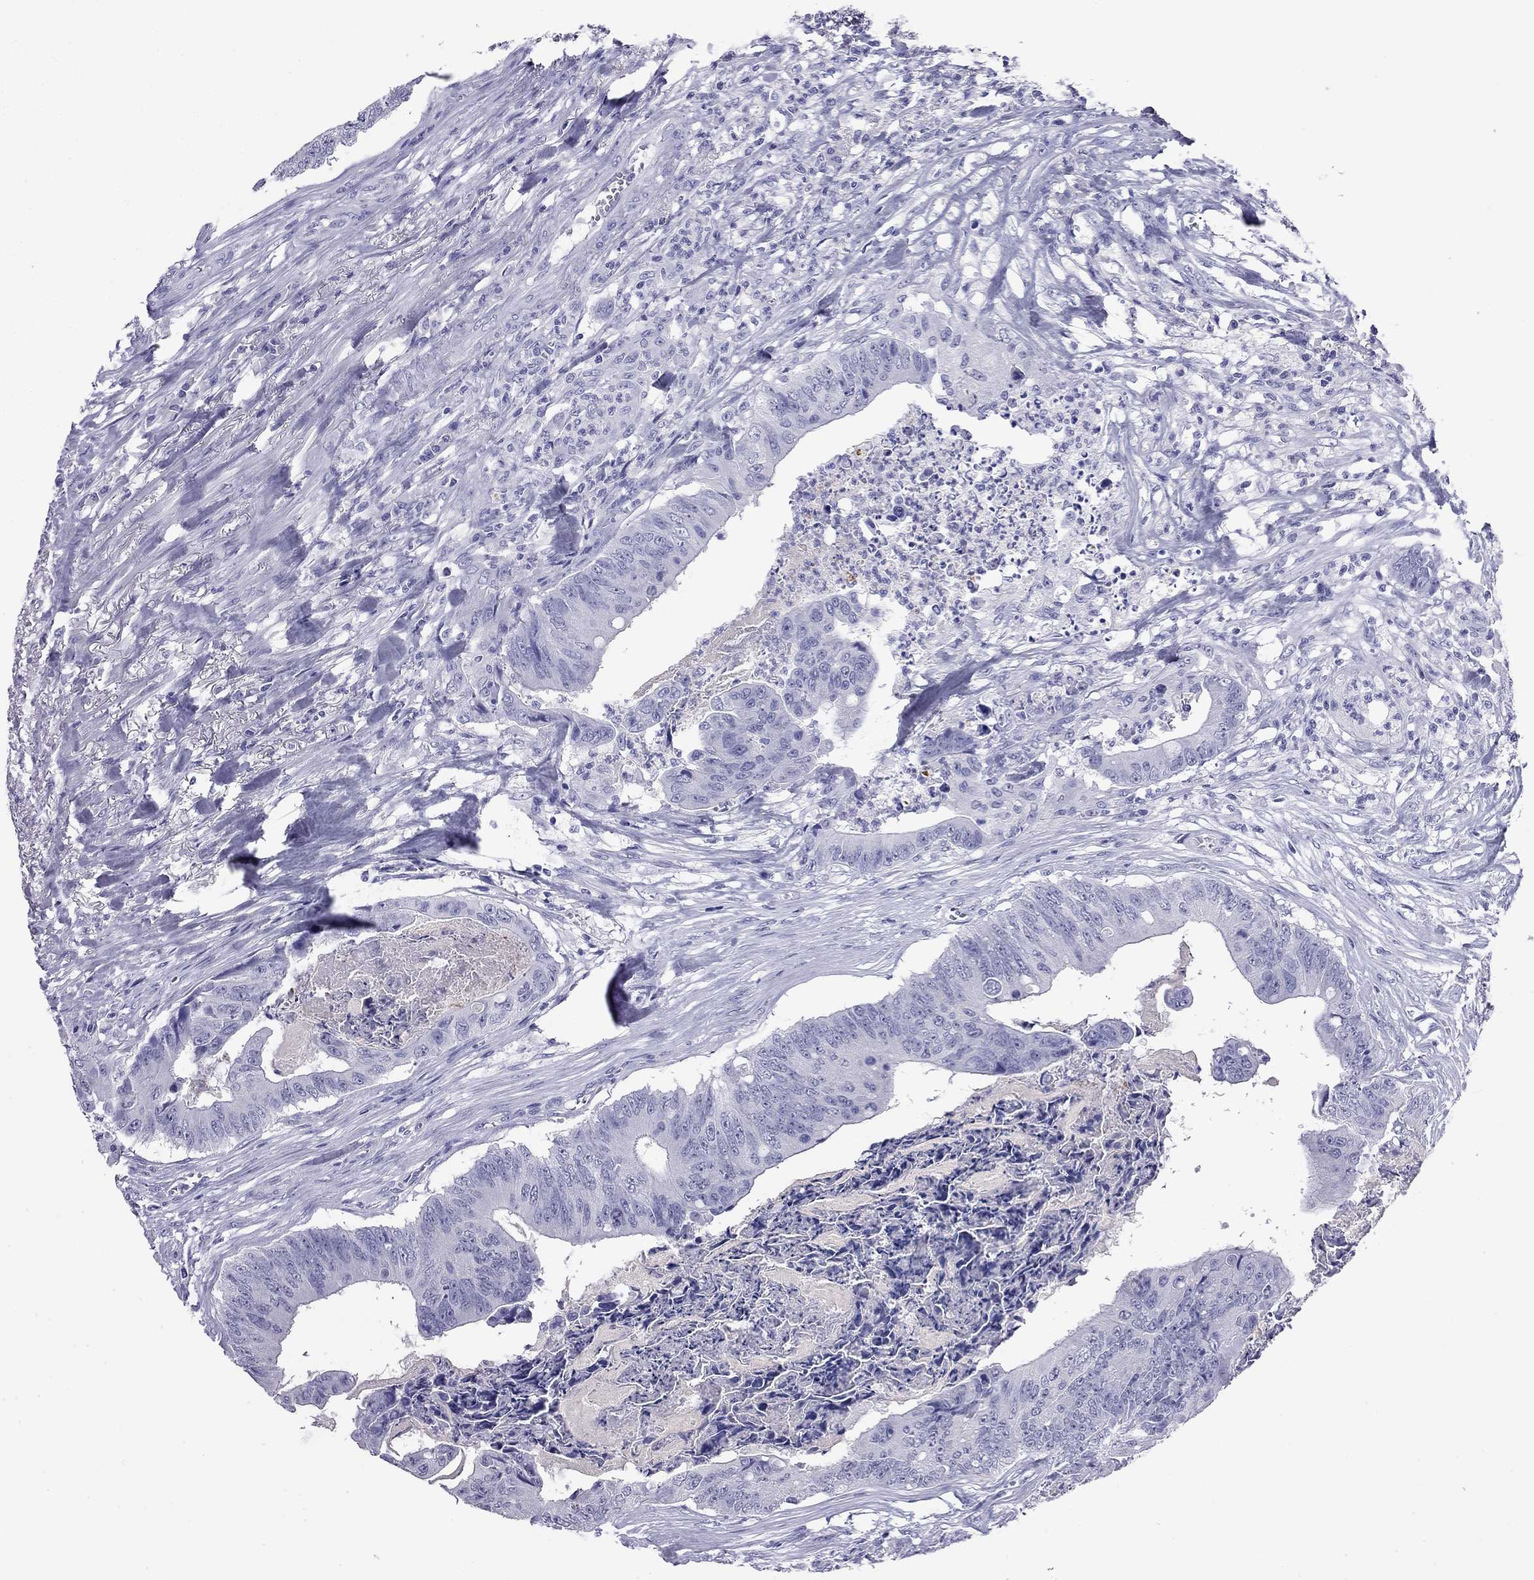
{"staining": {"intensity": "negative", "quantity": "none", "location": "none"}, "tissue": "colorectal cancer", "cell_type": "Tumor cells", "image_type": "cancer", "snomed": [{"axis": "morphology", "description": "Adenocarcinoma, NOS"}, {"axis": "topography", "description": "Colon"}], "caption": "There is no significant positivity in tumor cells of colorectal cancer.", "gene": "ODF4", "patient": {"sex": "male", "age": 84}}